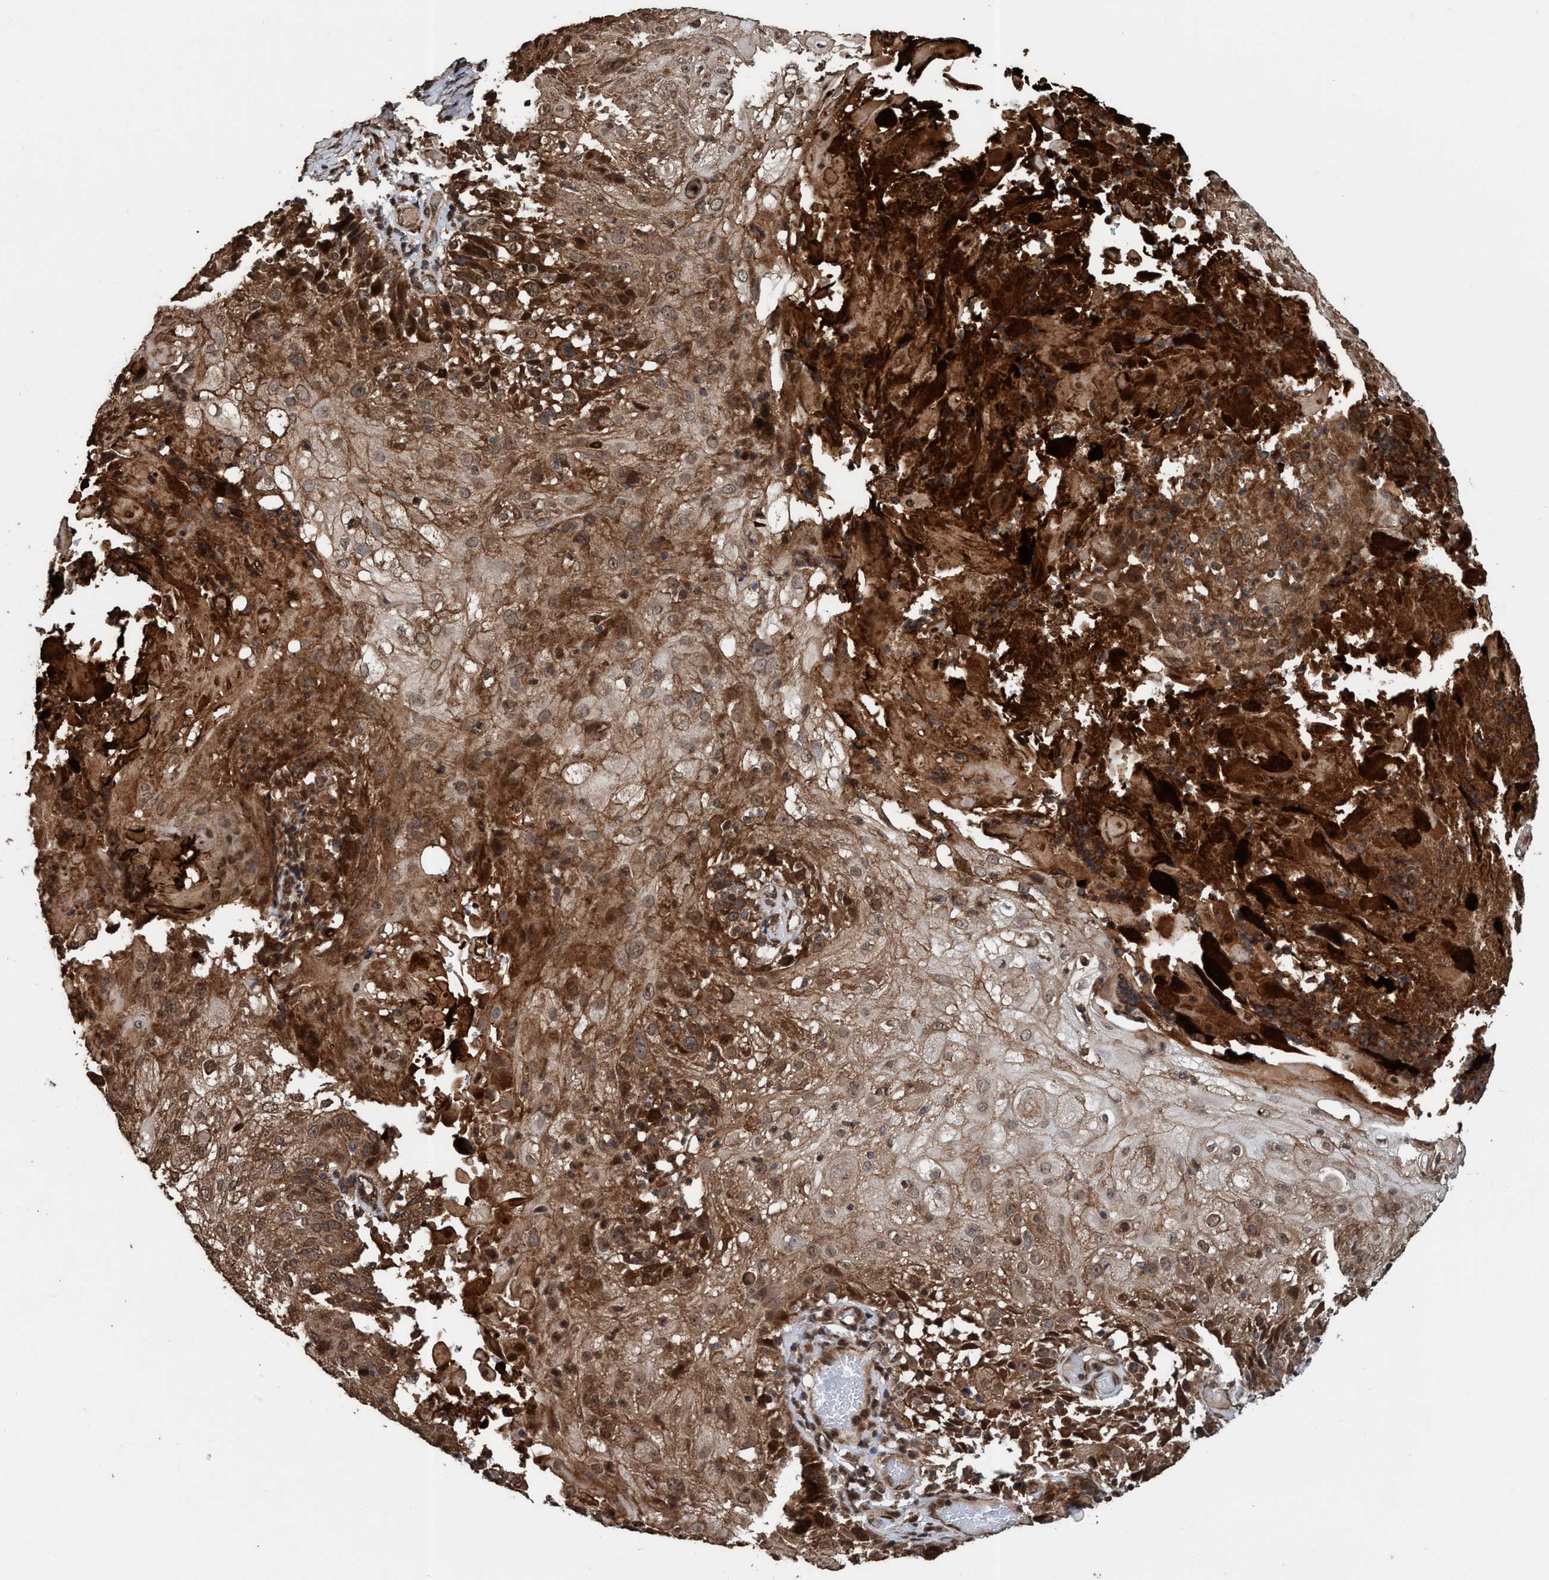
{"staining": {"intensity": "moderate", "quantity": ">75%", "location": "cytoplasmic/membranous,nuclear"}, "tissue": "skin cancer", "cell_type": "Tumor cells", "image_type": "cancer", "snomed": [{"axis": "morphology", "description": "Normal tissue, NOS"}, {"axis": "morphology", "description": "Squamous cell carcinoma, NOS"}, {"axis": "topography", "description": "Skin"}], "caption": "An image showing moderate cytoplasmic/membranous and nuclear expression in about >75% of tumor cells in squamous cell carcinoma (skin), as visualized by brown immunohistochemical staining.", "gene": "TRPC7", "patient": {"sex": "female", "age": 83}}